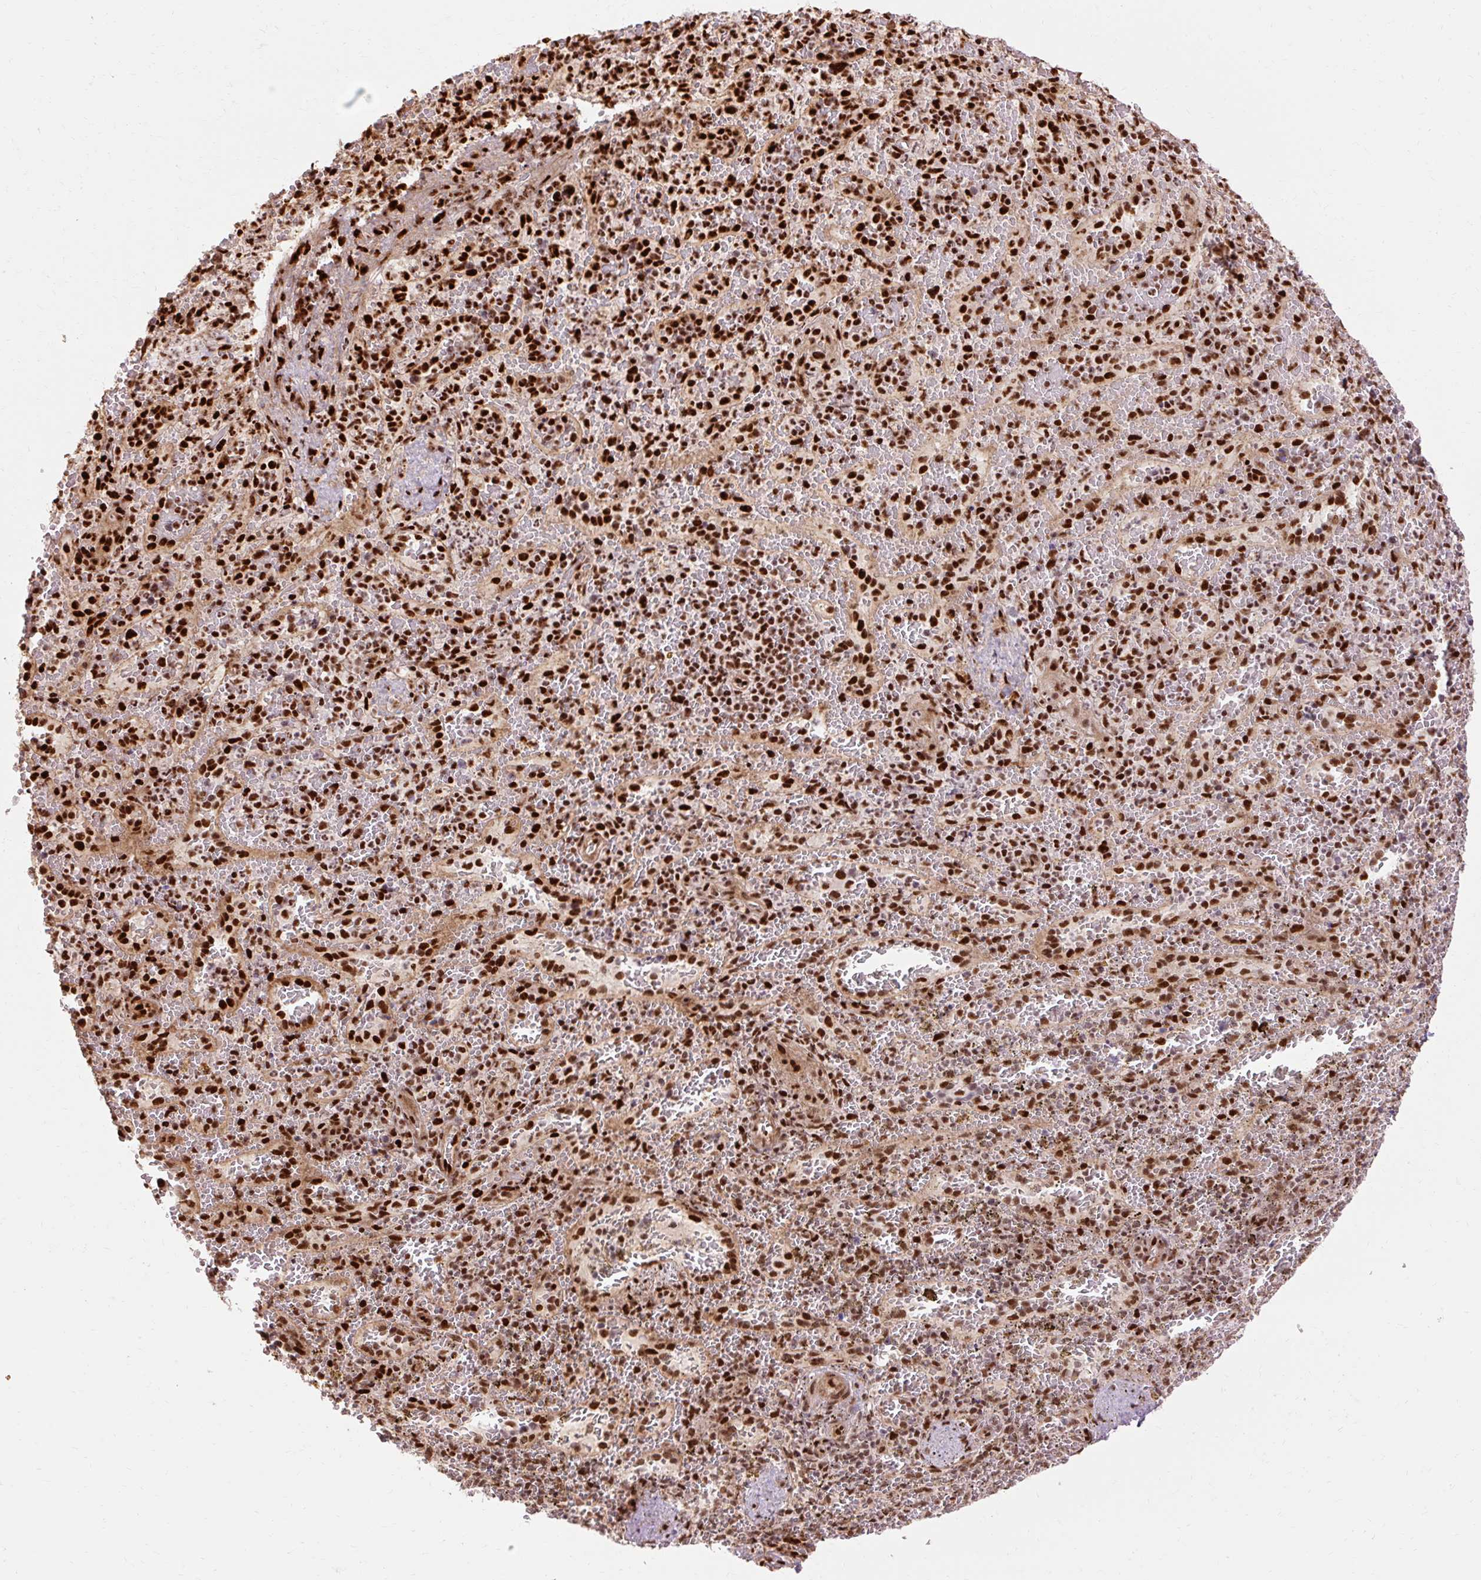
{"staining": {"intensity": "strong", "quantity": "25%-75%", "location": "nuclear"}, "tissue": "spleen", "cell_type": "Cells in red pulp", "image_type": "normal", "snomed": [{"axis": "morphology", "description": "Normal tissue, NOS"}, {"axis": "topography", "description": "Spleen"}], "caption": "Immunohistochemistry (IHC) (DAB (3,3'-diaminobenzidine)) staining of benign human spleen displays strong nuclear protein staining in about 25%-75% of cells in red pulp.", "gene": "MECOM", "patient": {"sex": "female", "age": 50}}